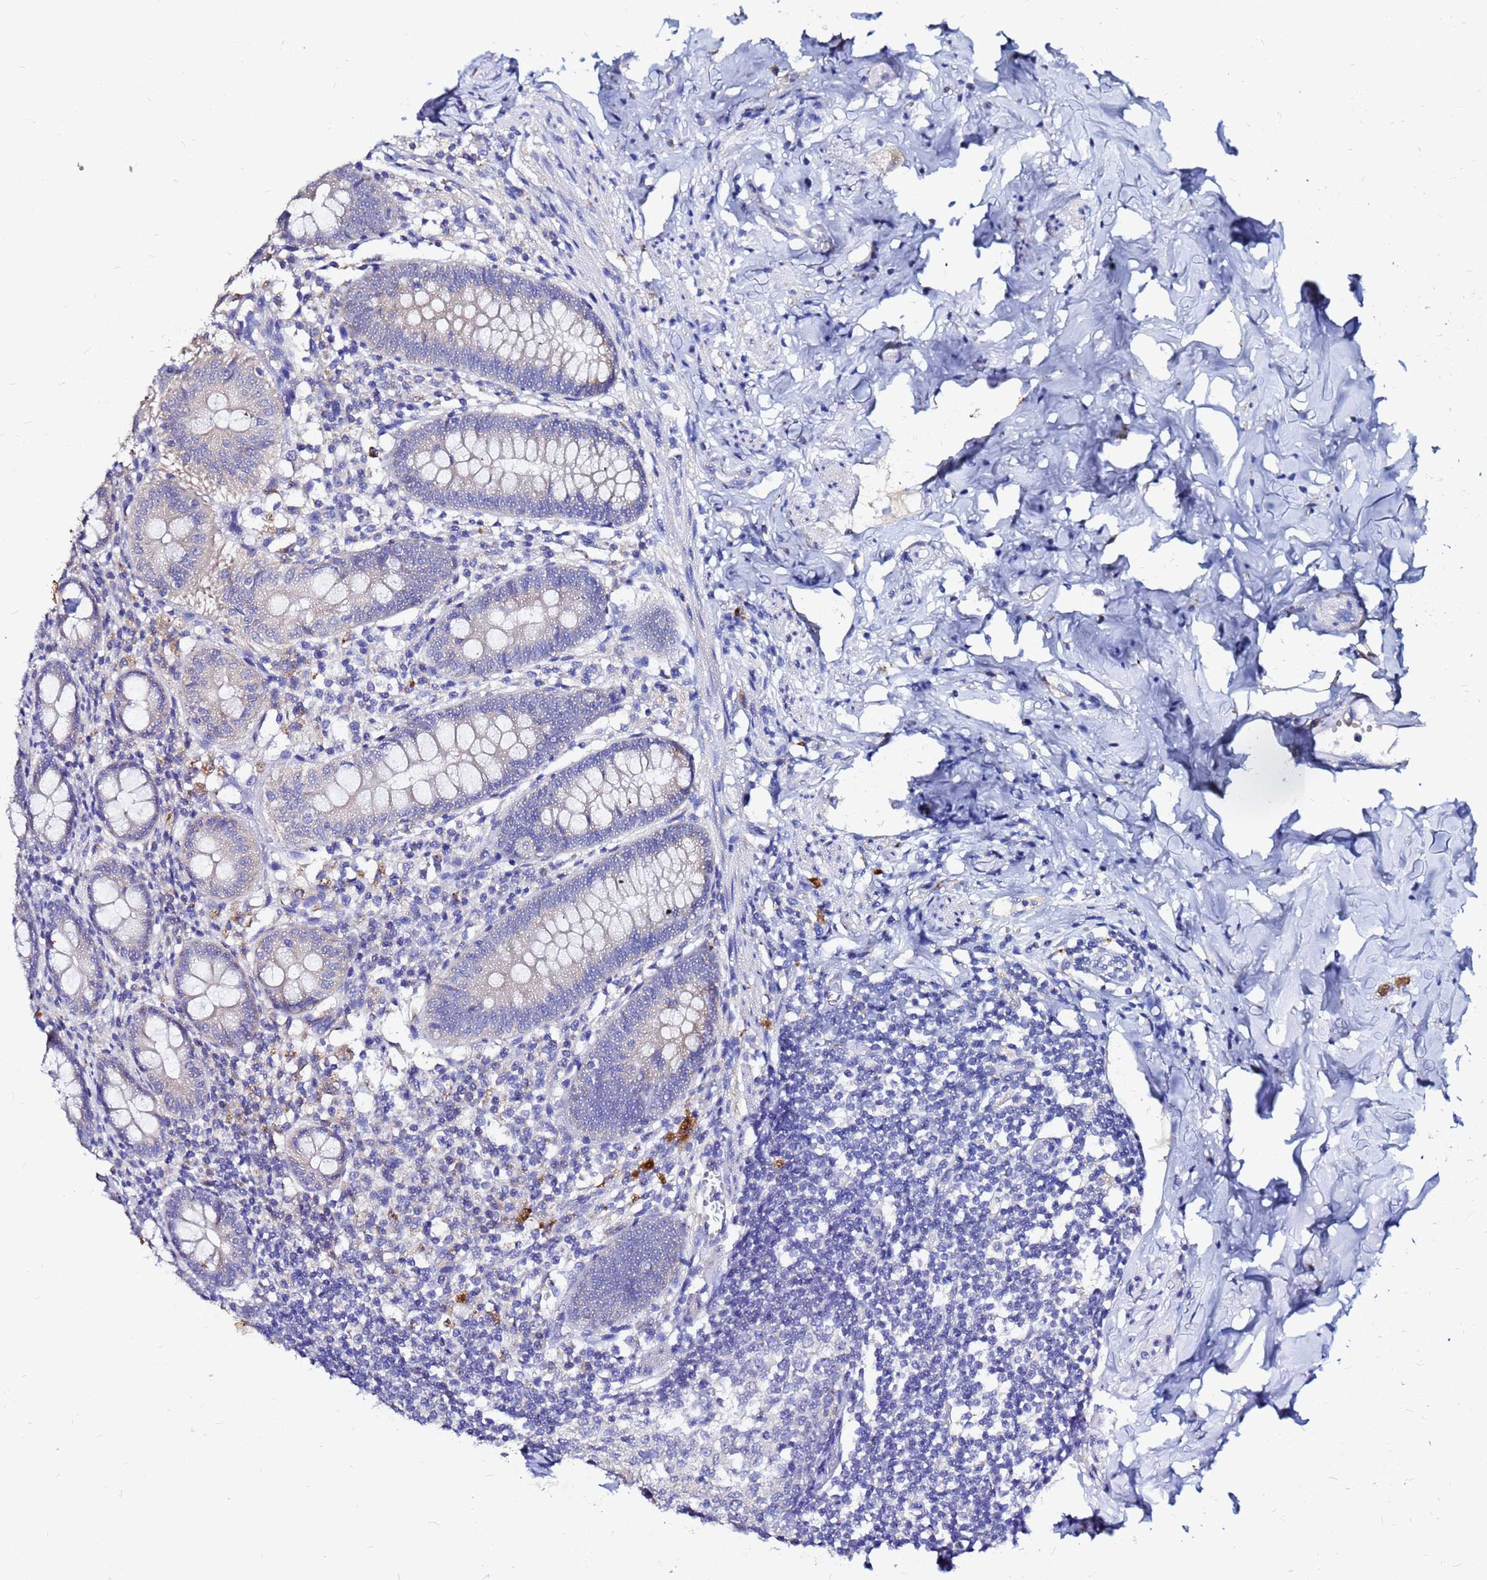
{"staining": {"intensity": "negative", "quantity": "none", "location": "none"}, "tissue": "appendix", "cell_type": "Glandular cells", "image_type": "normal", "snomed": [{"axis": "morphology", "description": "Normal tissue, NOS"}, {"axis": "topography", "description": "Appendix"}], "caption": "Immunohistochemistry (IHC) photomicrograph of normal appendix stained for a protein (brown), which demonstrates no positivity in glandular cells. (Brightfield microscopy of DAB (3,3'-diaminobenzidine) IHC at high magnification).", "gene": "FAM183A", "patient": {"sex": "female", "age": 51}}